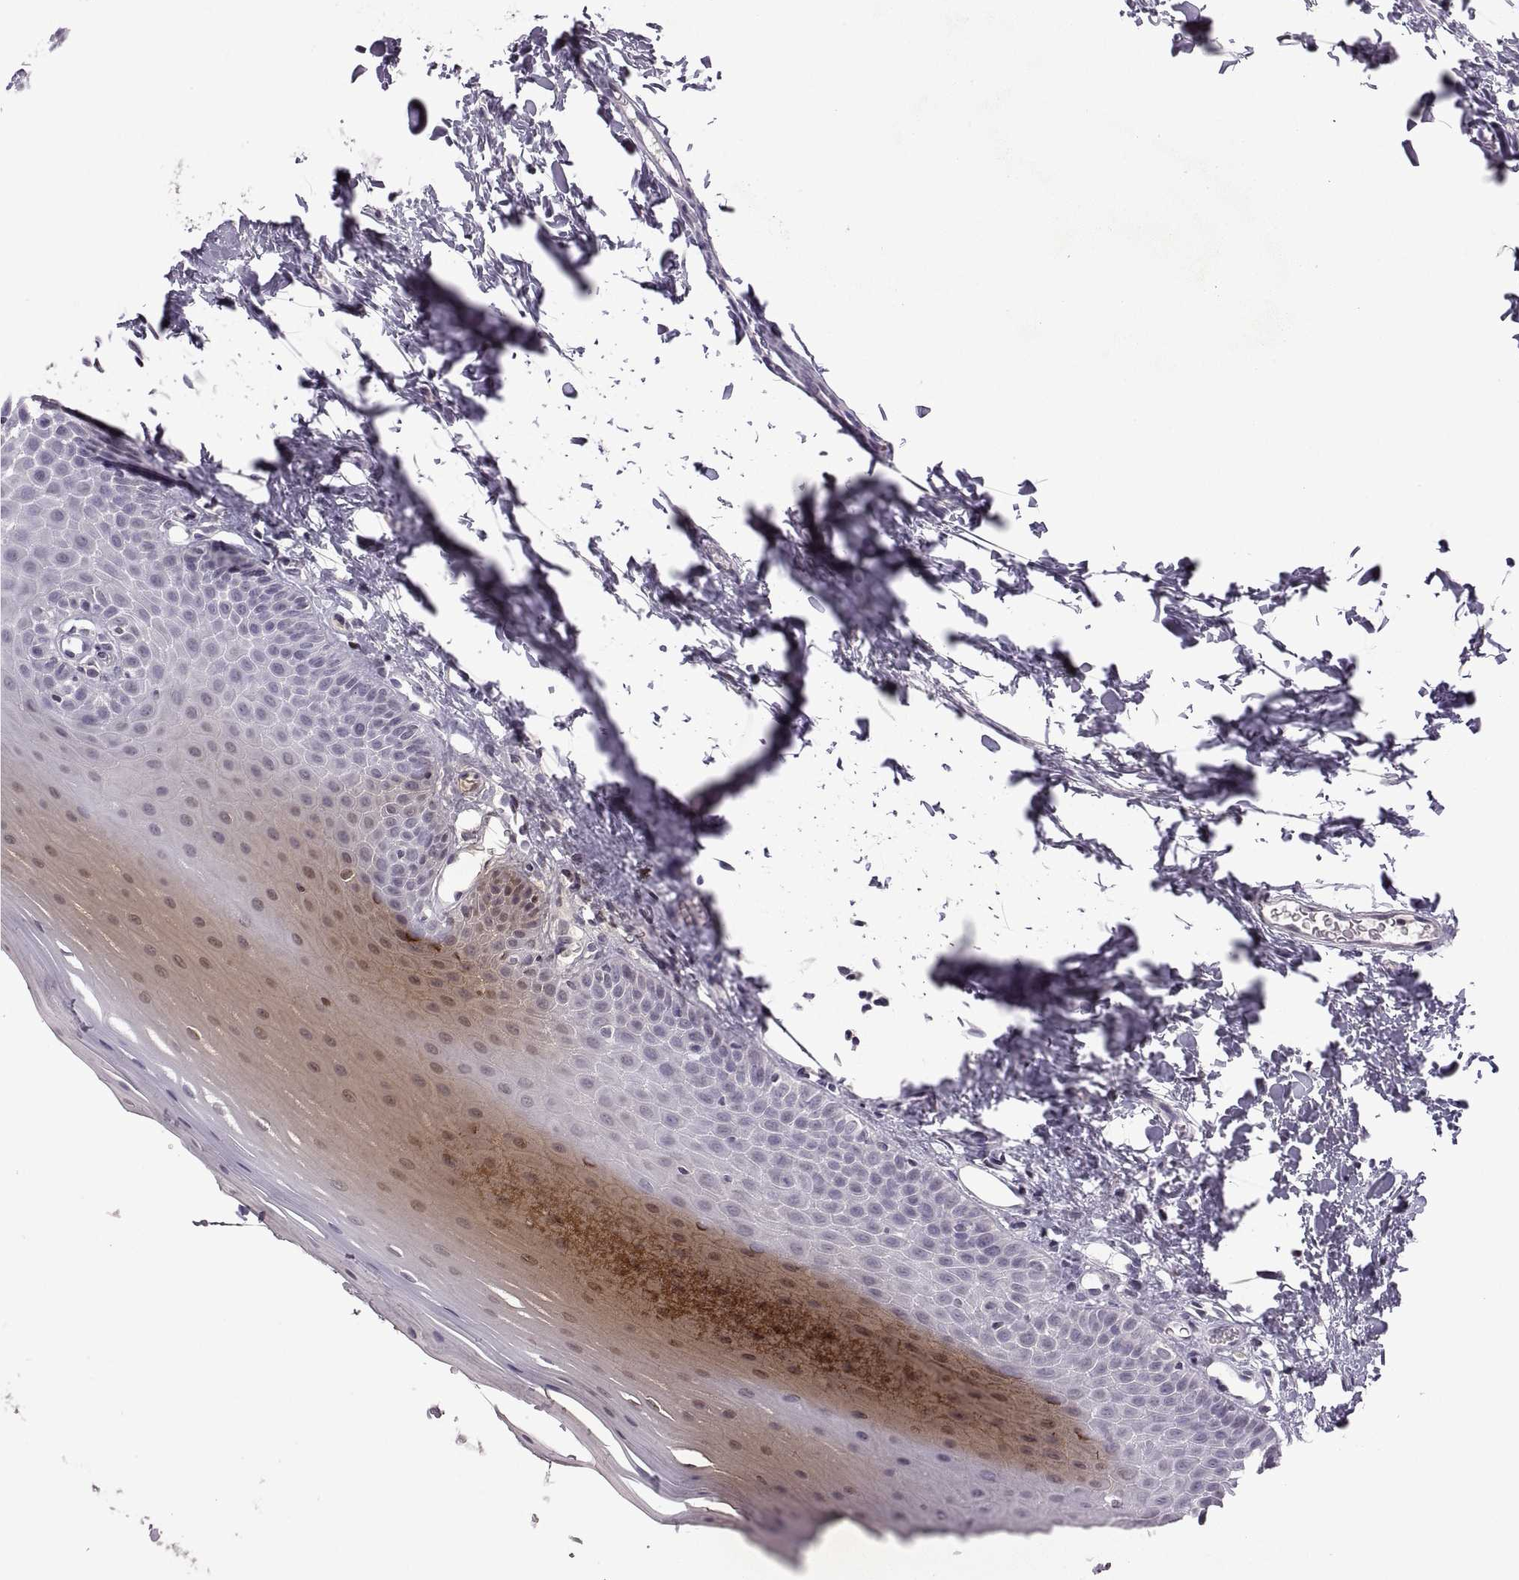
{"staining": {"intensity": "negative", "quantity": "none", "location": "none"}, "tissue": "oral mucosa", "cell_type": "Squamous epithelial cells", "image_type": "normal", "snomed": [{"axis": "morphology", "description": "Normal tissue, NOS"}, {"axis": "topography", "description": "Oral tissue"}], "caption": "A histopathology image of oral mucosa stained for a protein reveals no brown staining in squamous epithelial cells.", "gene": "NEK2", "patient": {"sex": "male", "age": 81}}